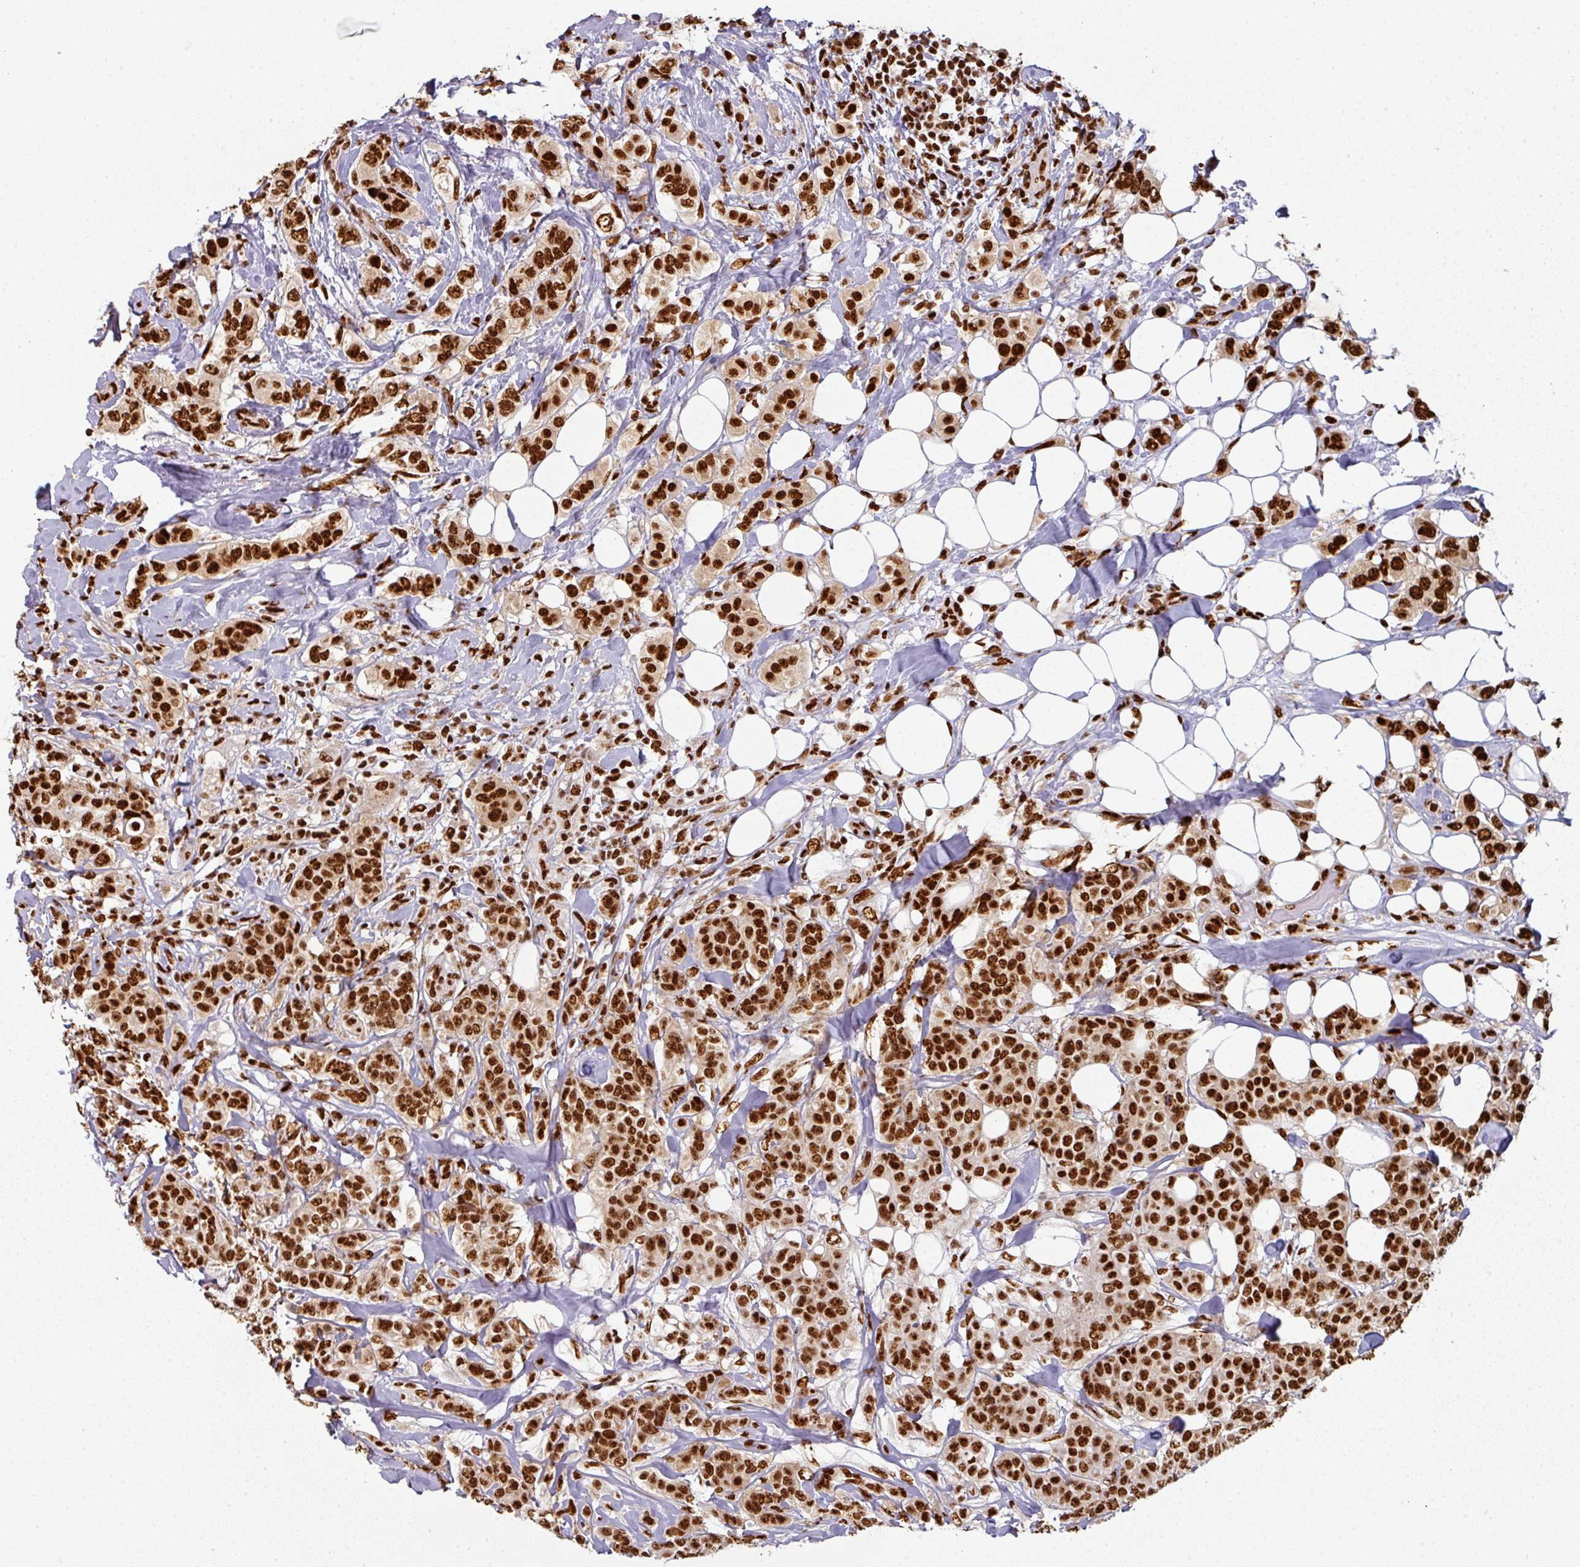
{"staining": {"intensity": "strong", "quantity": ">75%", "location": "nuclear"}, "tissue": "breast cancer", "cell_type": "Tumor cells", "image_type": "cancer", "snomed": [{"axis": "morphology", "description": "Lobular carcinoma"}, {"axis": "topography", "description": "Breast"}], "caption": "A histopathology image showing strong nuclear positivity in about >75% of tumor cells in breast cancer (lobular carcinoma), as visualized by brown immunohistochemical staining.", "gene": "SIK3", "patient": {"sex": "female", "age": 51}}